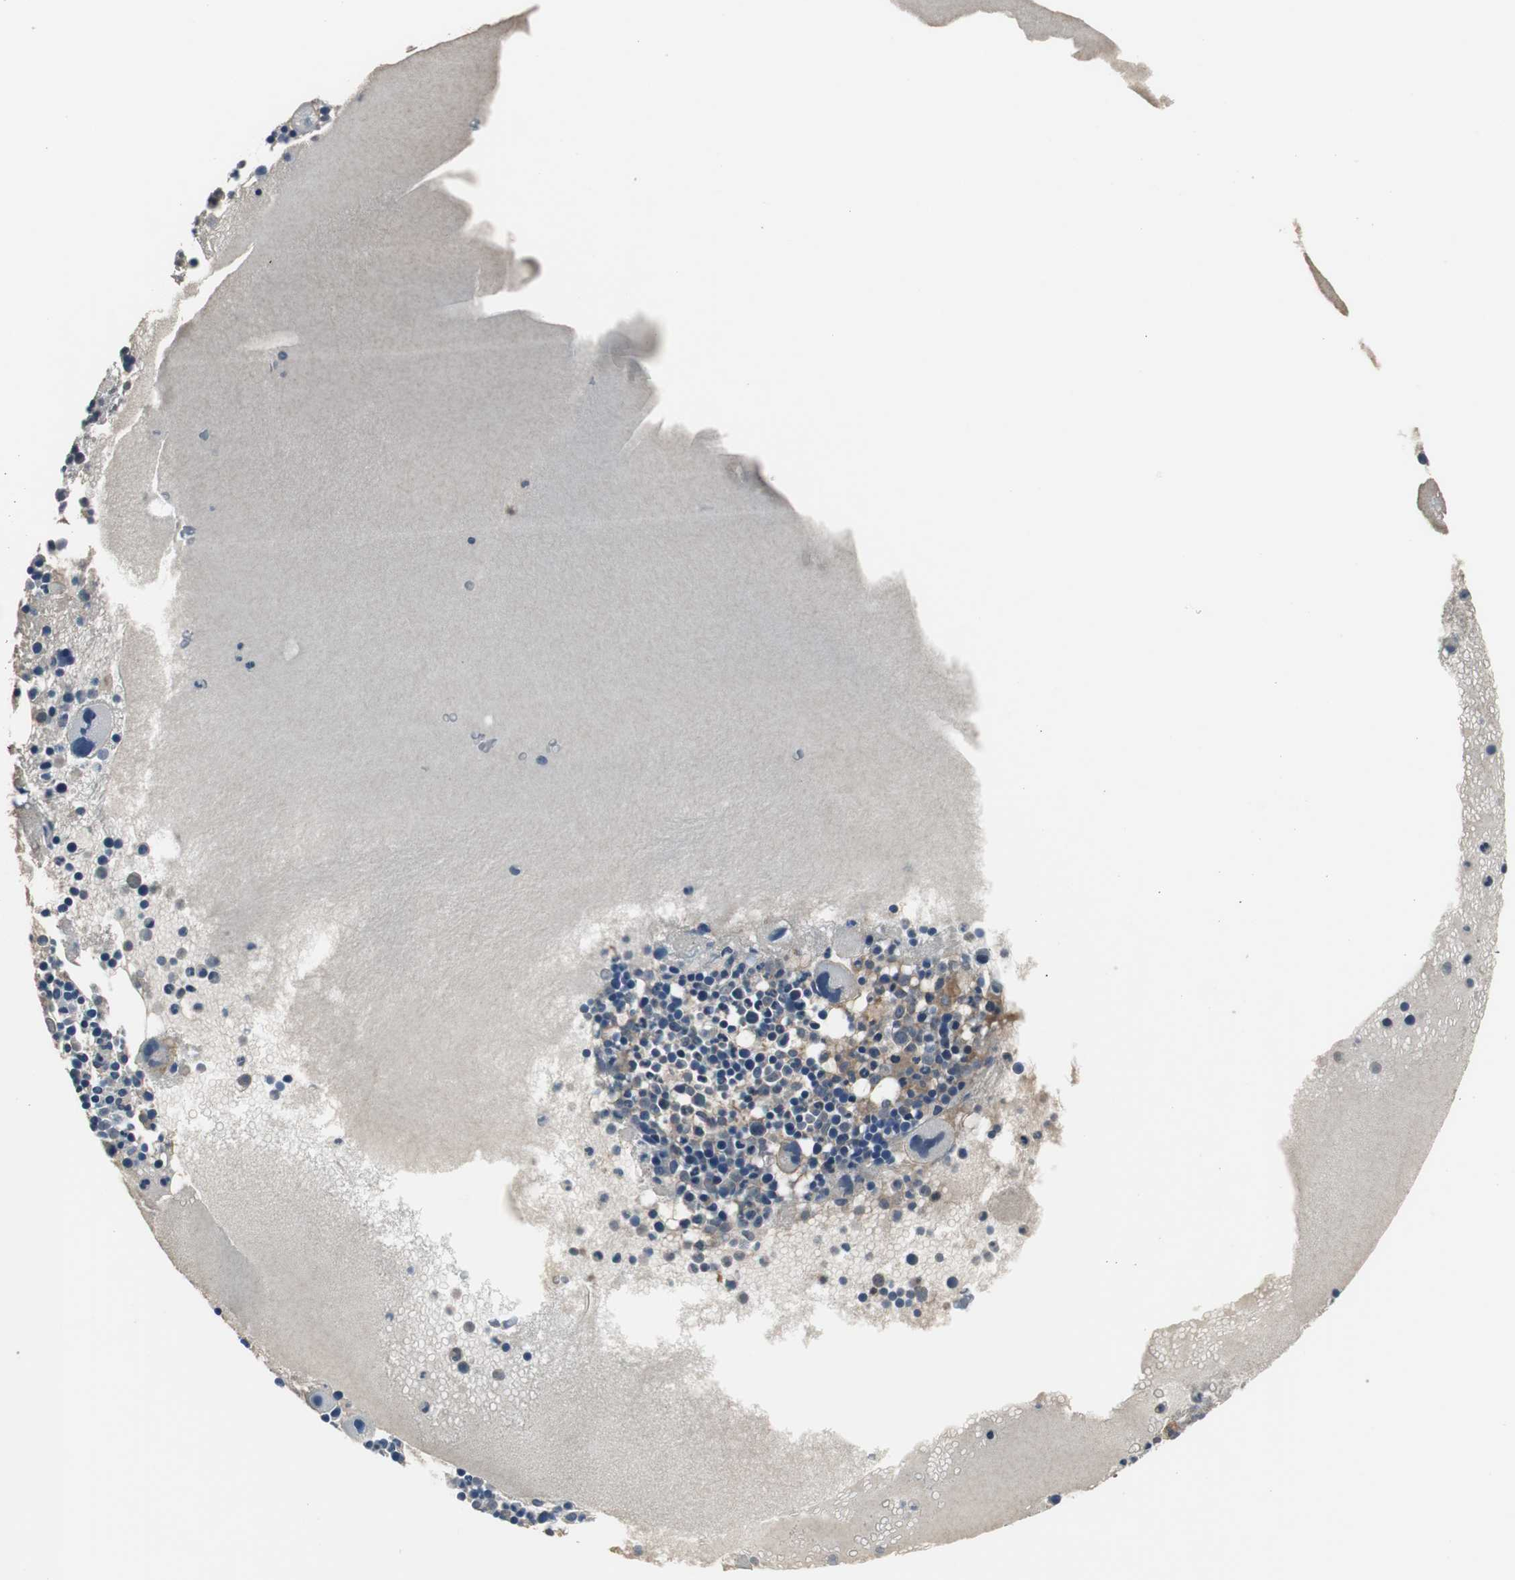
{"staining": {"intensity": "weak", "quantity": "25%-75%", "location": "cytoplasmic/membranous"}, "tissue": "bone marrow", "cell_type": "Hematopoietic cells", "image_type": "normal", "snomed": [{"axis": "morphology", "description": "Normal tissue, NOS"}, {"axis": "topography", "description": "Bone marrow"}], "caption": "Protein staining by immunohistochemistry exhibits weak cytoplasmic/membranous staining in about 25%-75% of hematopoietic cells in unremarkable bone marrow. The staining was performed using DAB (3,3'-diaminobenzidine), with brown indicating positive protein expression. Nuclei are stained blue with hematoxylin.", "gene": "PFDN1", "patient": {"sex": "male", "age": 34}}